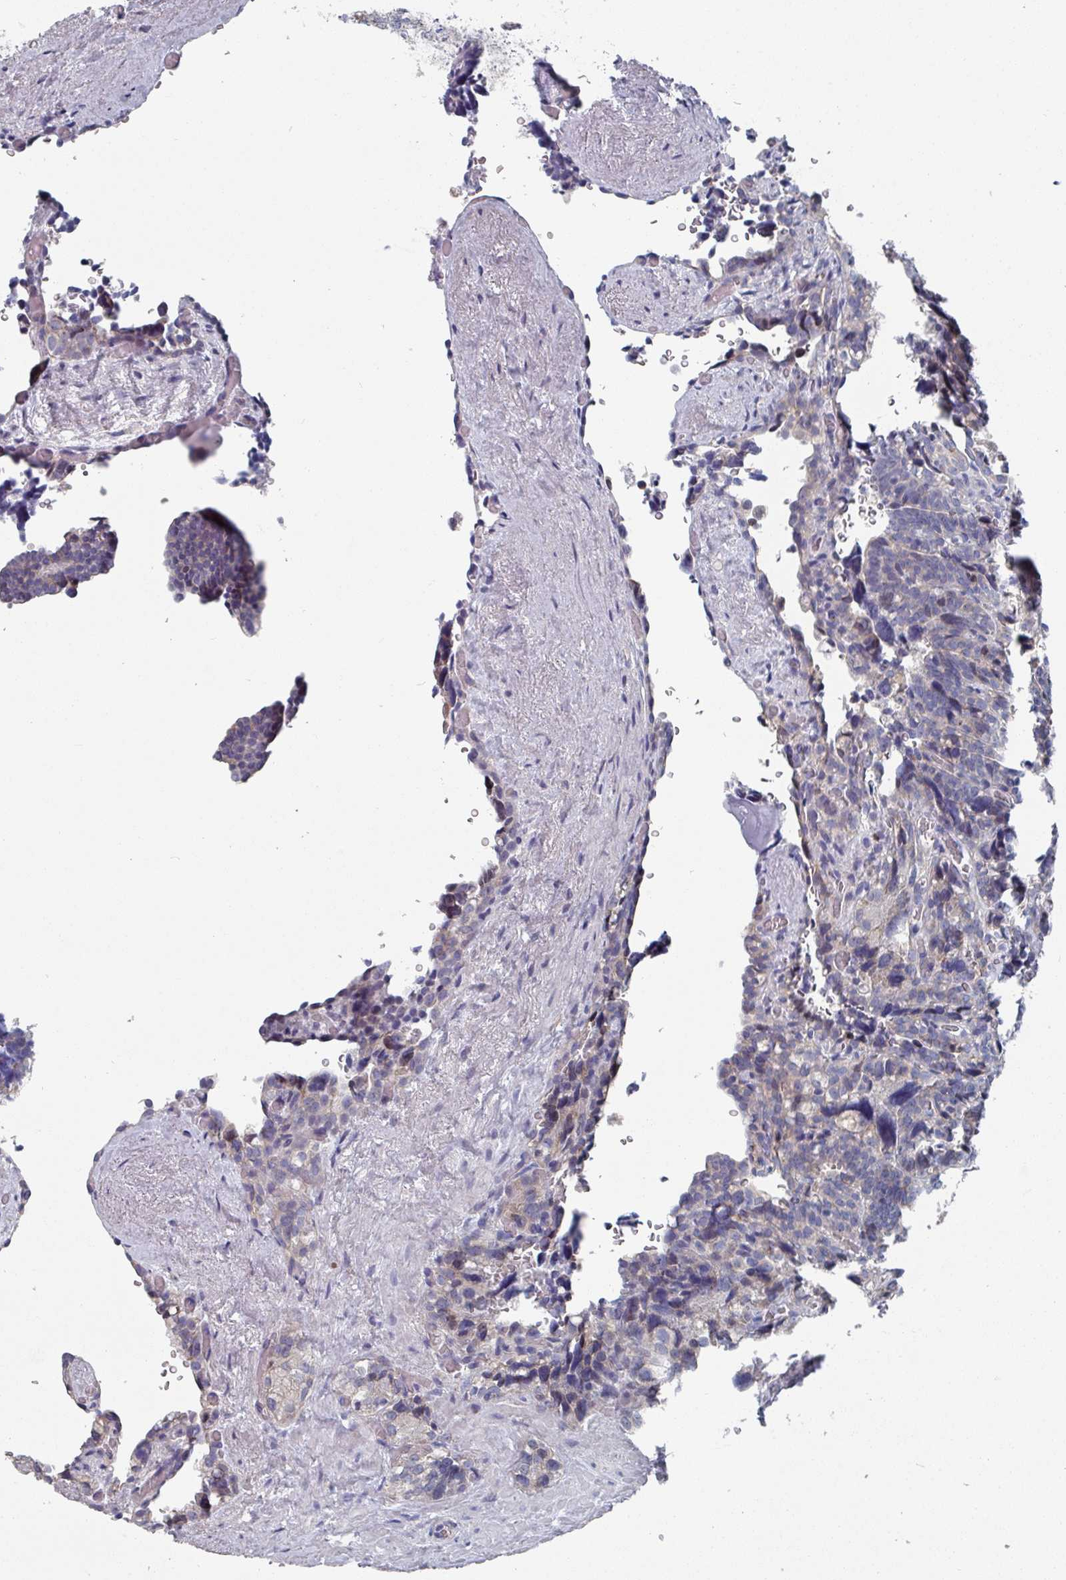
{"staining": {"intensity": "negative", "quantity": "none", "location": "none"}, "tissue": "seminal vesicle", "cell_type": "Glandular cells", "image_type": "normal", "snomed": [{"axis": "morphology", "description": "Normal tissue, NOS"}, {"axis": "topography", "description": "Seminal veicle"}], "caption": "There is no significant expression in glandular cells of seminal vesicle. (Stains: DAB (3,3'-diaminobenzidine) immunohistochemistry (IHC) with hematoxylin counter stain, Microscopy: brightfield microscopy at high magnification).", "gene": "EFL1", "patient": {"sex": "male", "age": 68}}